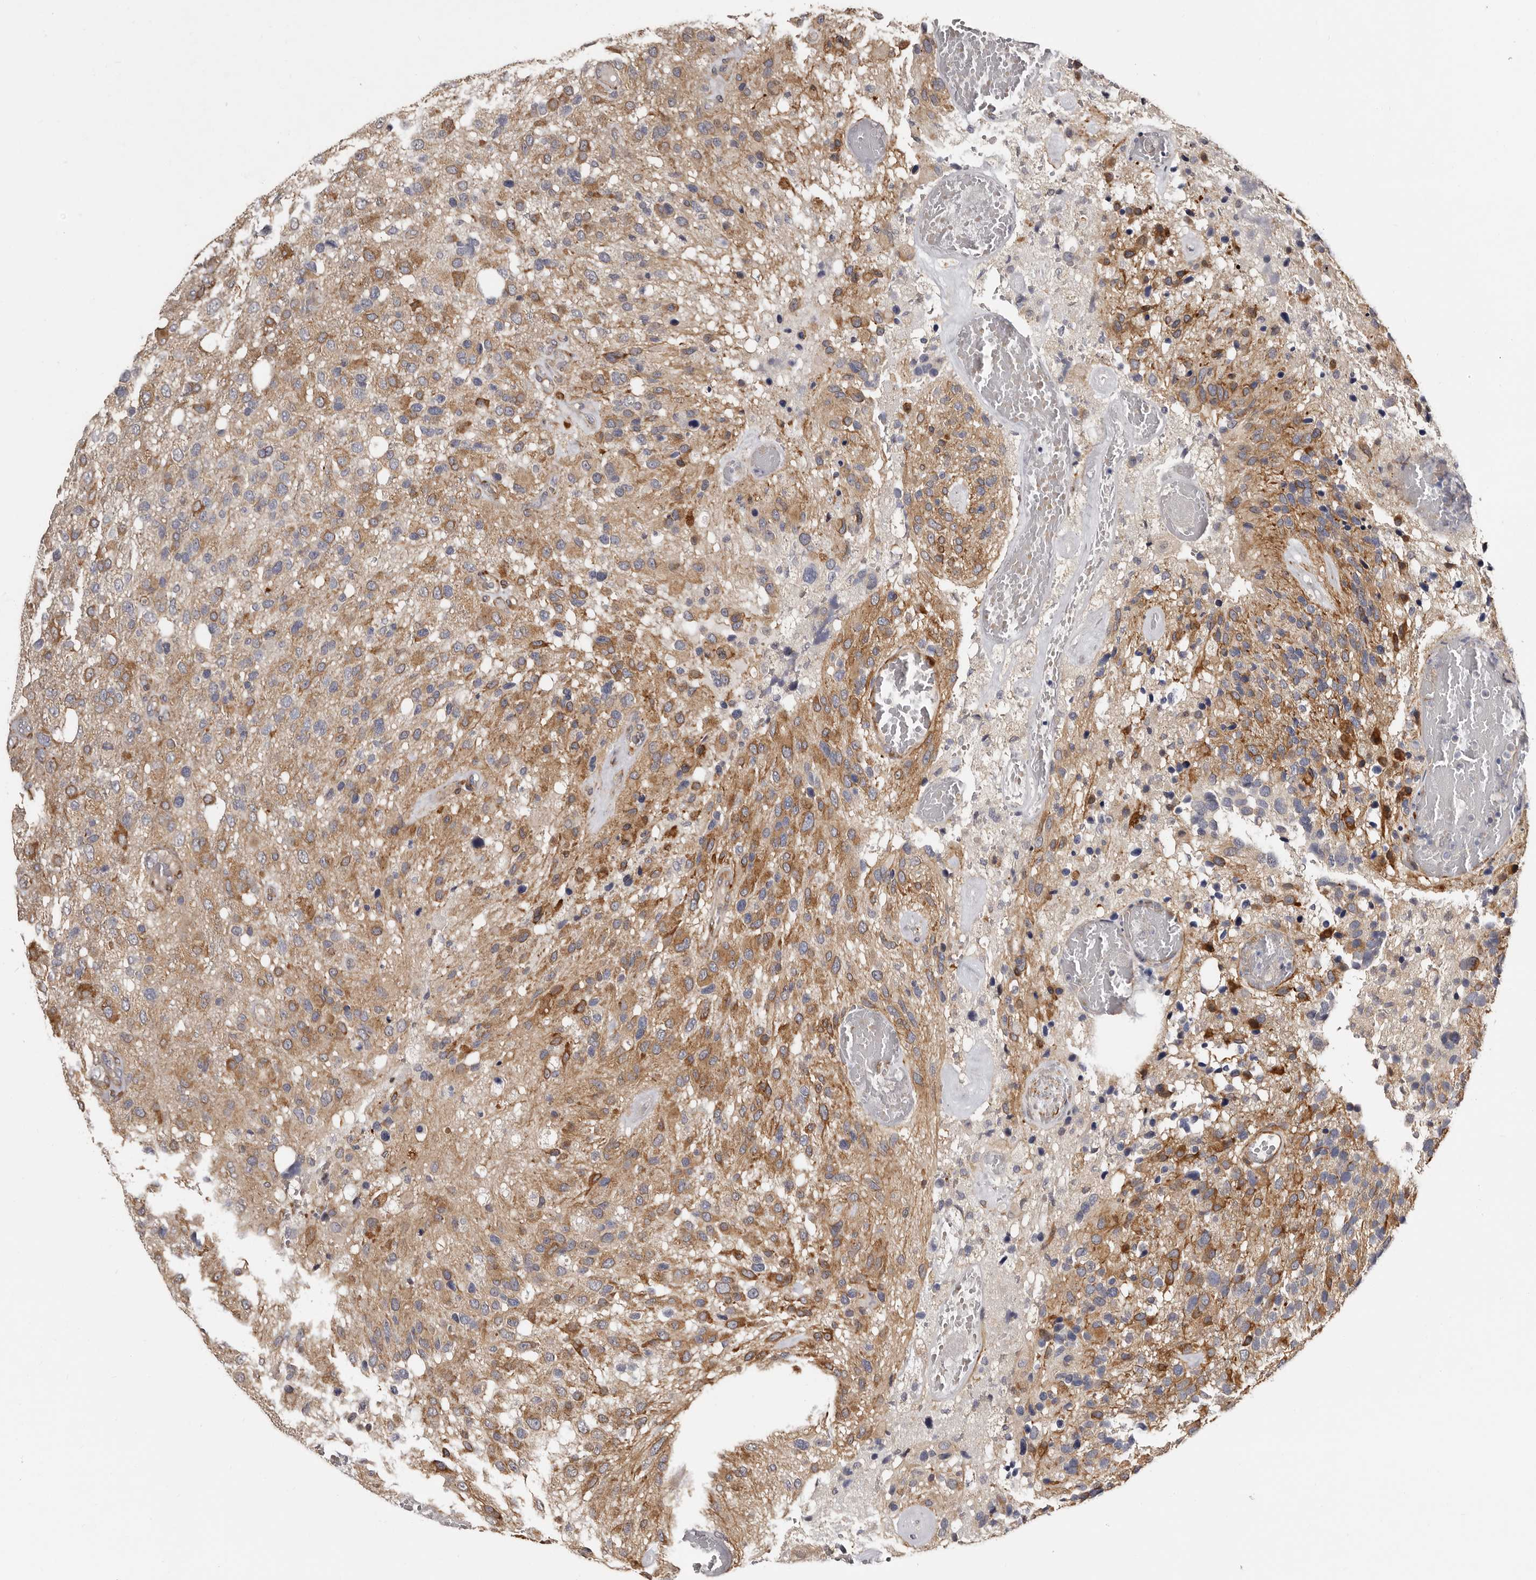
{"staining": {"intensity": "moderate", "quantity": ">75%", "location": "cytoplasmic/membranous"}, "tissue": "glioma", "cell_type": "Tumor cells", "image_type": "cancer", "snomed": [{"axis": "morphology", "description": "Glioma, malignant, High grade"}, {"axis": "topography", "description": "Brain"}], "caption": "Glioma stained for a protein (brown) displays moderate cytoplasmic/membranous positive staining in about >75% of tumor cells.", "gene": "TBC1D22B", "patient": {"sex": "female", "age": 58}}